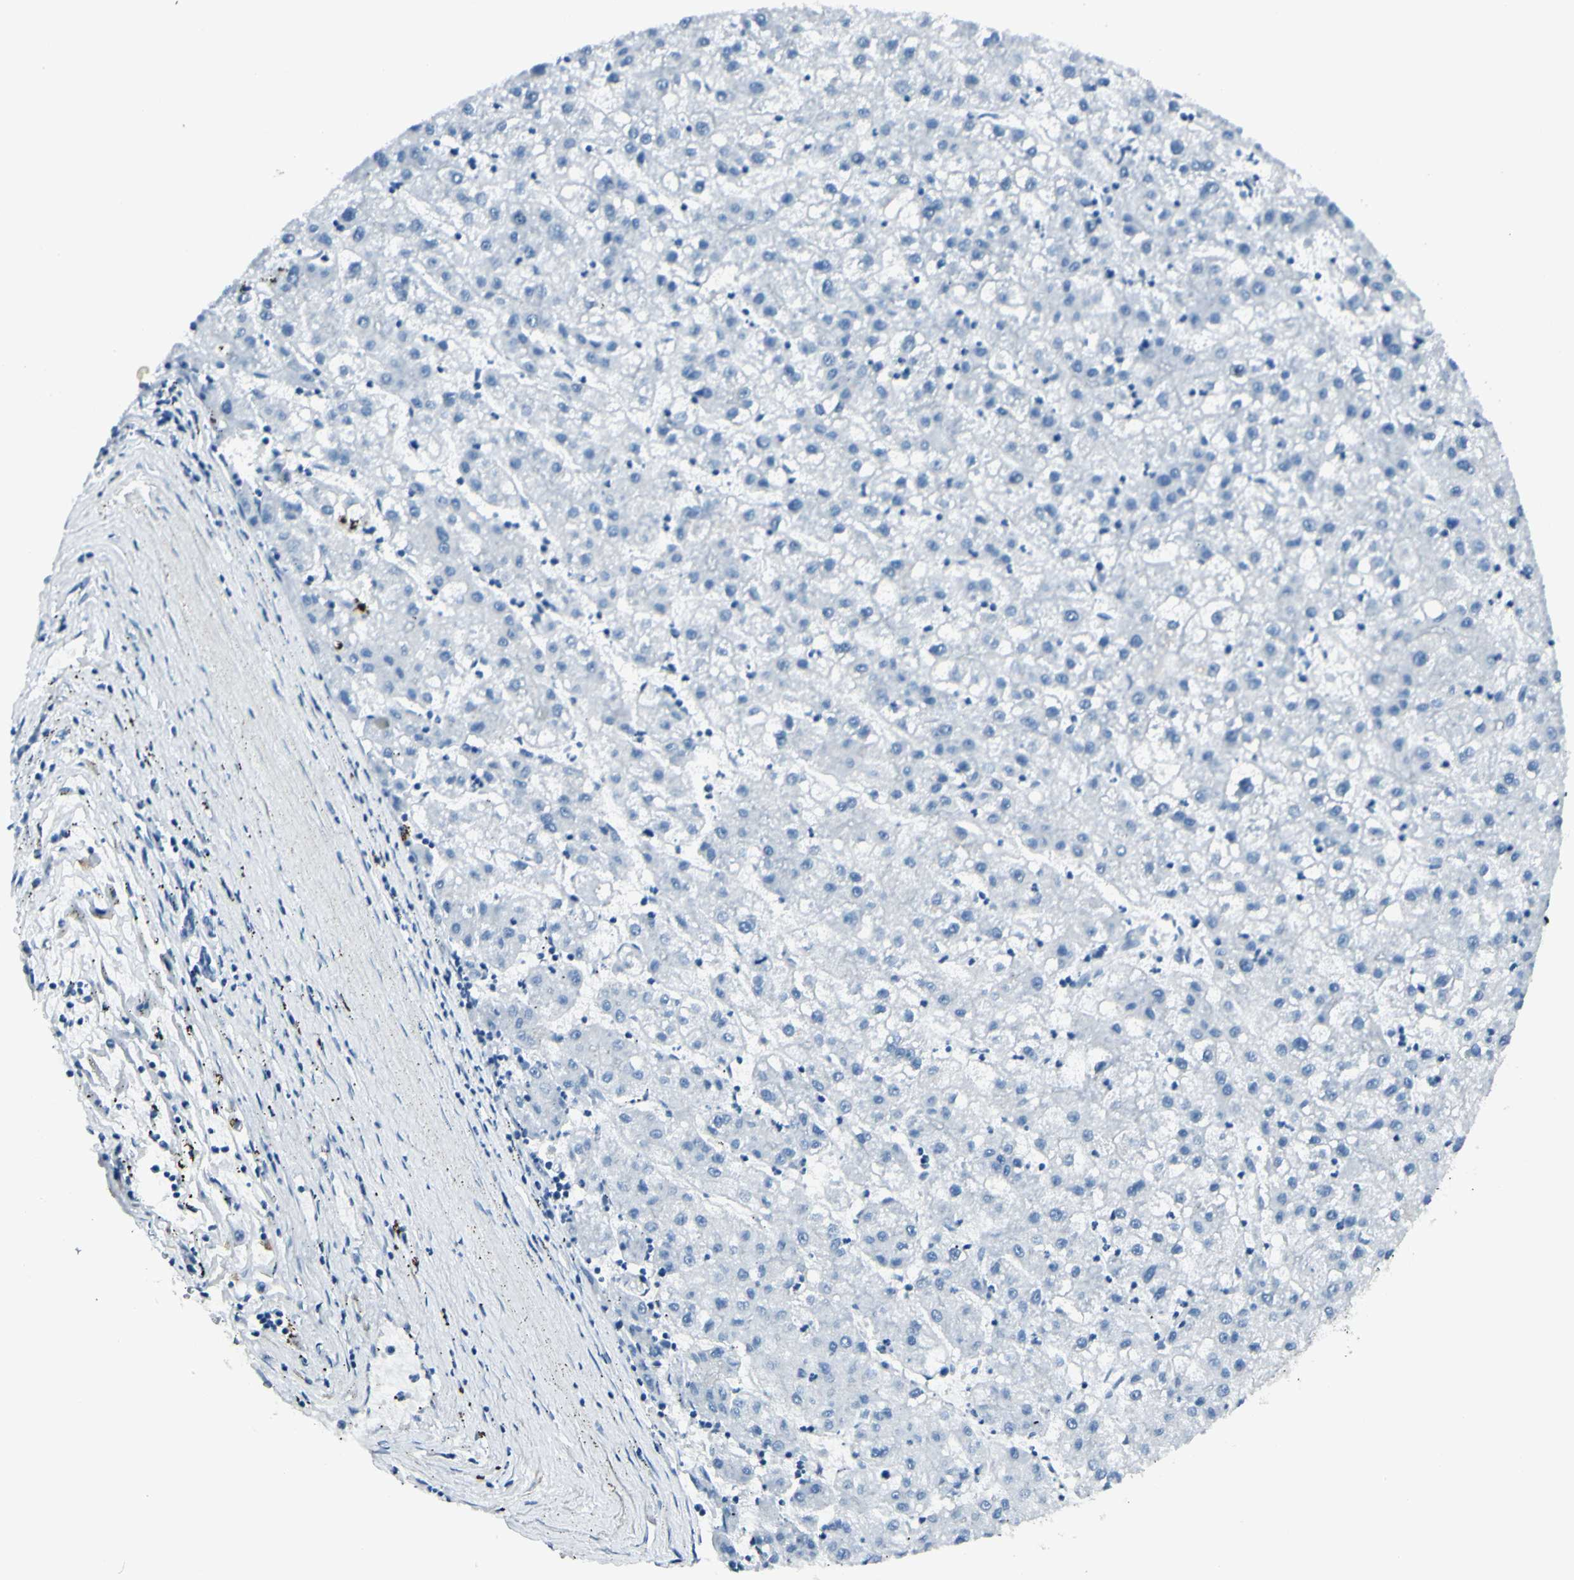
{"staining": {"intensity": "negative", "quantity": "none", "location": "none"}, "tissue": "liver cancer", "cell_type": "Tumor cells", "image_type": "cancer", "snomed": [{"axis": "morphology", "description": "Carcinoma, Hepatocellular, NOS"}, {"axis": "topography", "description": "Liver"}], "caption": "Tumor cells show no significant protein positivity in liver cancer.", "gene": "CDH15", "patient": {"sex": "male", "age": 72}}